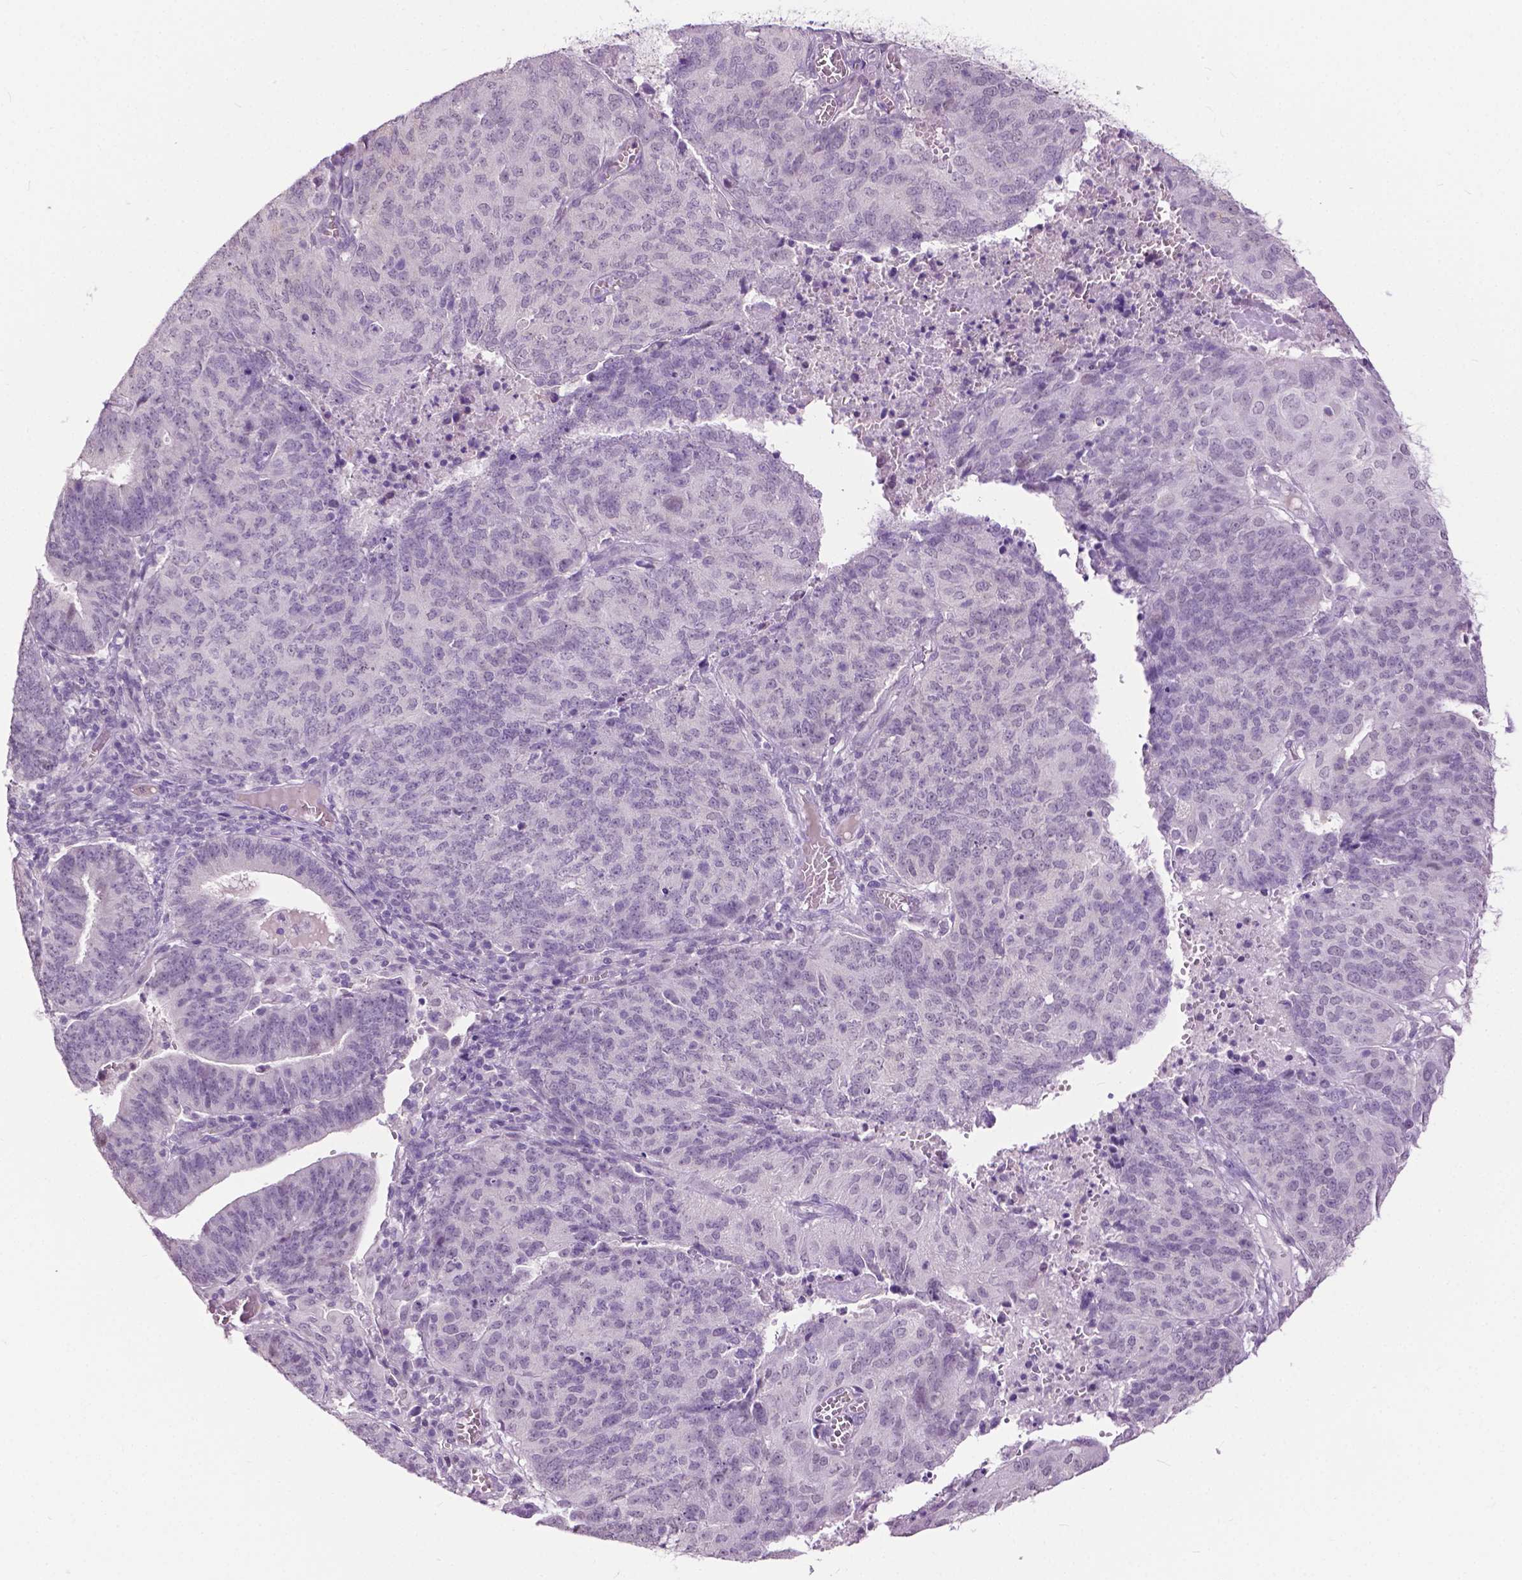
{"staining": {"intensity": "negative", "quantity": "none", "location": "none"}, "tissue": "endometrial cancer", "cell_type": "Tumor cells", "image_type": "cancer", "snomed": [{"axis": "morphology", "description": "Adenocarcinoma, NOS"}, {"axis": "topography", "description": "Endometrium"}], "caption": "An immunohistochemistry (IHC) image of endometrial cancer is shown. There is no staining in tumor cells of endometrial cancer.", "gene": "GPR37L1", "patient": {"sex": "female", "age": 82}}